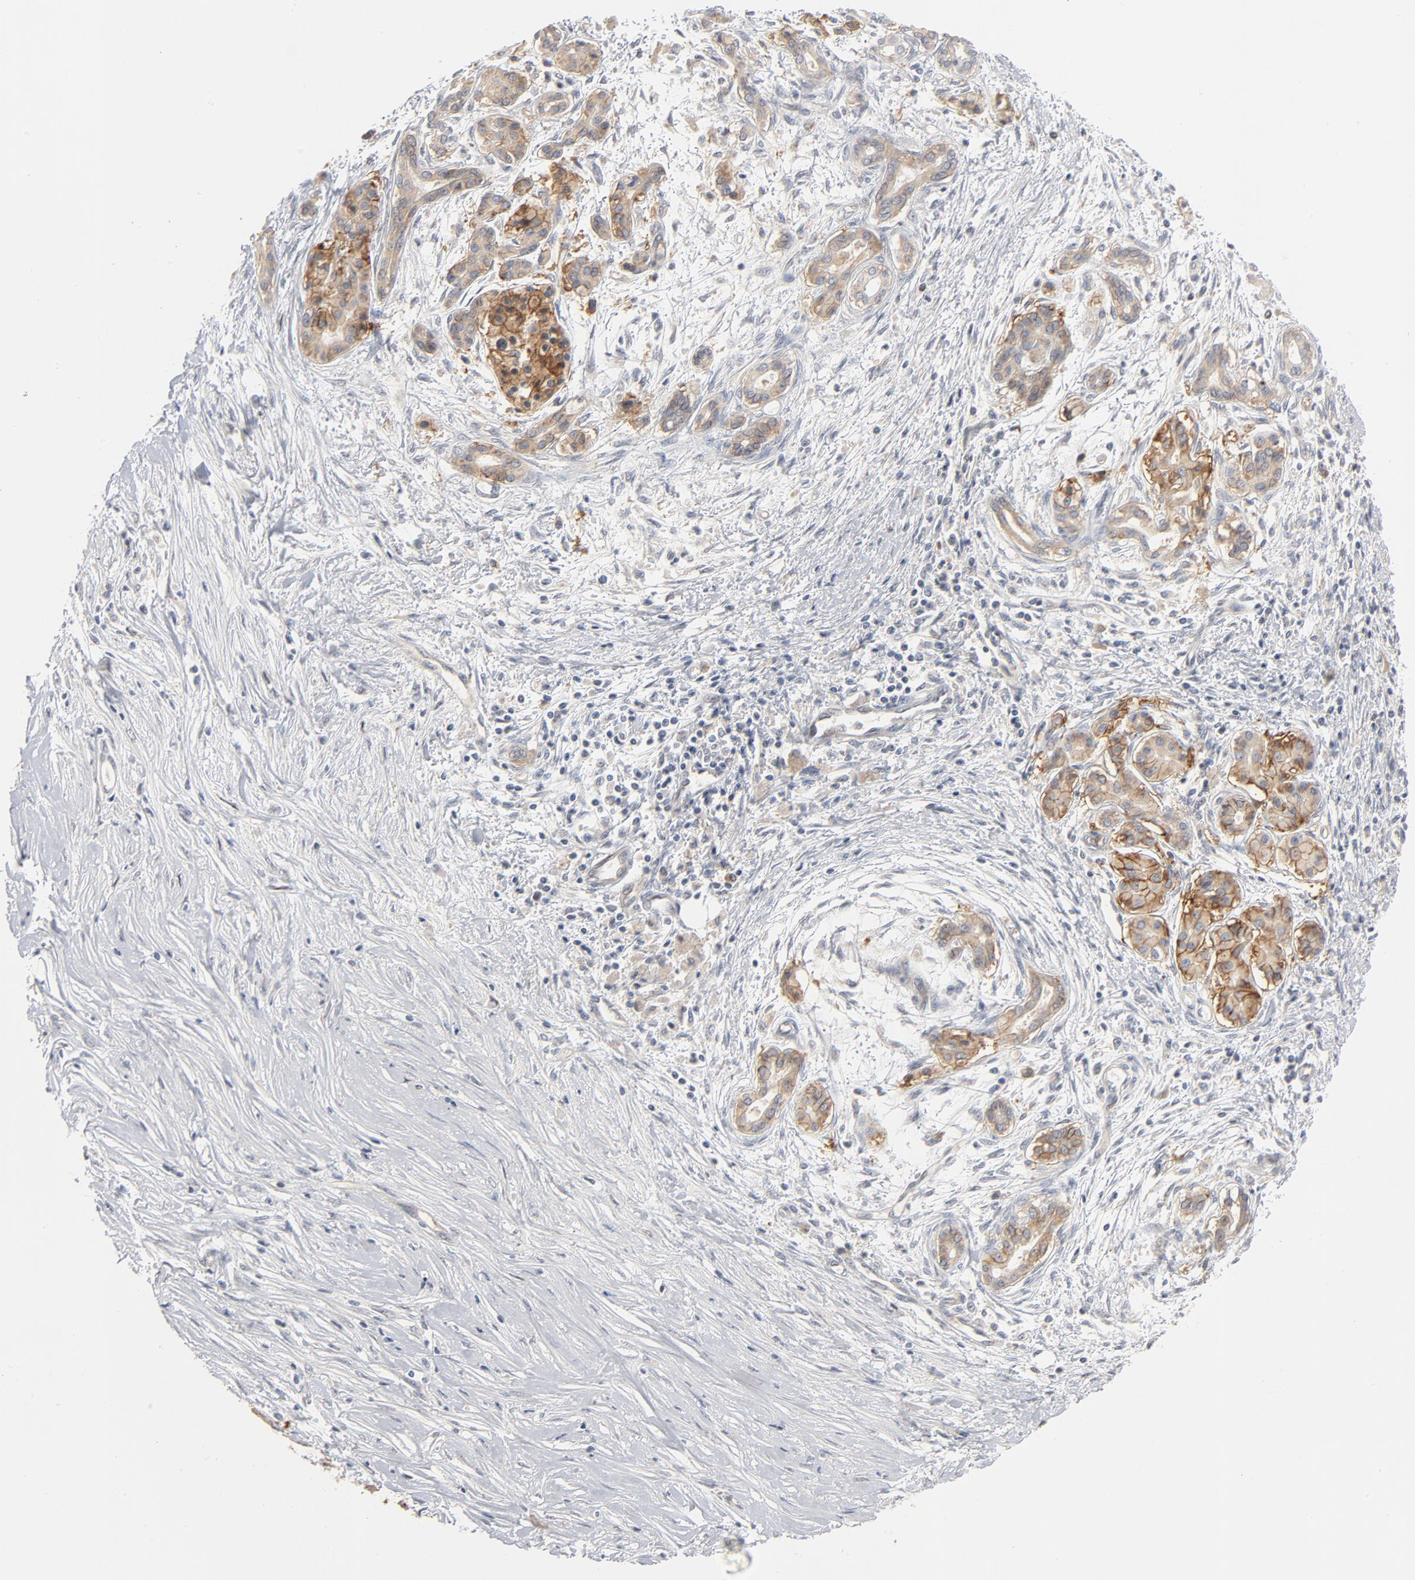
{"staining": {"intensity": "weak", "quantity": "25%-75%", "location": "cytoplasmic/membranous"}, "tissue": "pancreatic cancer", "cell_type": "Tumor cells", "image_type": "cancer", "snomed": [{"axis": "morphology", "description": "Adenocarcinoma, NOS"}, {"axis": "topography", "description": "Pancreas"}], "caption": "A low amount of weak cytoplasmic/membranous positivity is seen in about 25%-75% of tumor cells in pancreatic cancer tissue. (DAB = brown stain, brightfield microscopy at high magnification).", "gene": "EPCAM", "patient": {"sex": "female", "age": 59}}